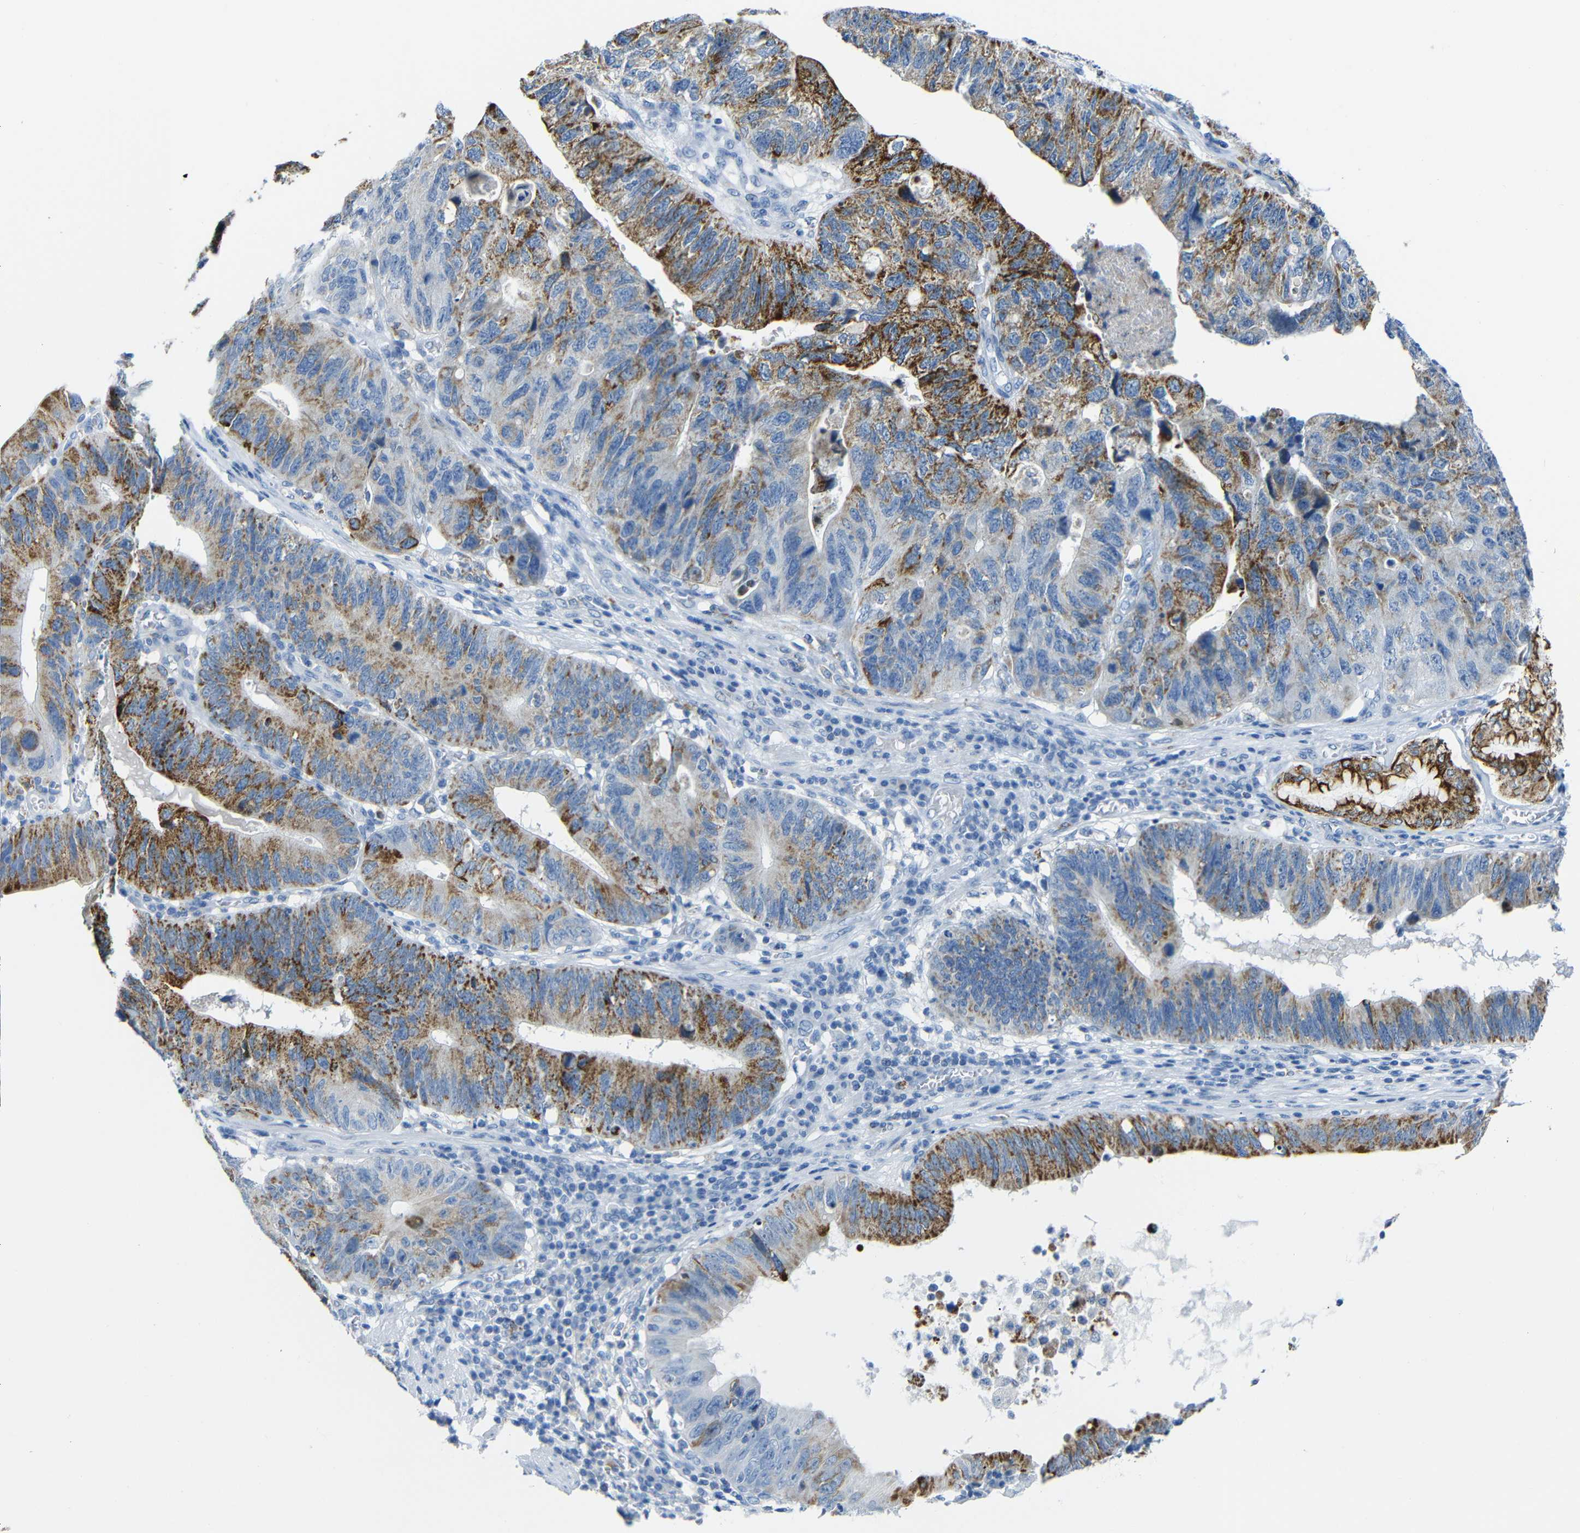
{"staining": {"intensity": "moderate", "quantity": "25%-75%", "location": "cytoplasmic/membranous"}, "tissue": "stomach cancer", "cell_type": "Tumor cells", "image_type": "cancer", "snomed": [{"axis": "morphology", "description": "Adenocarcinoma, NOS"}, {"axis": "topography", "description": "Stomach"}], "caption": "Immunohistochemistry image of neoplastic tissue: stomach cancer (adenocarcinoma) stained using immunohistochemistry reveals medium levels of moderate protein expression localized specifically in the cytoplasmic/membranous of tumor cells, appearing as a cytoplasmic/membranous brown color.", "gene": "C15orf48", "patient": {"sex": "male", "age": 59}}